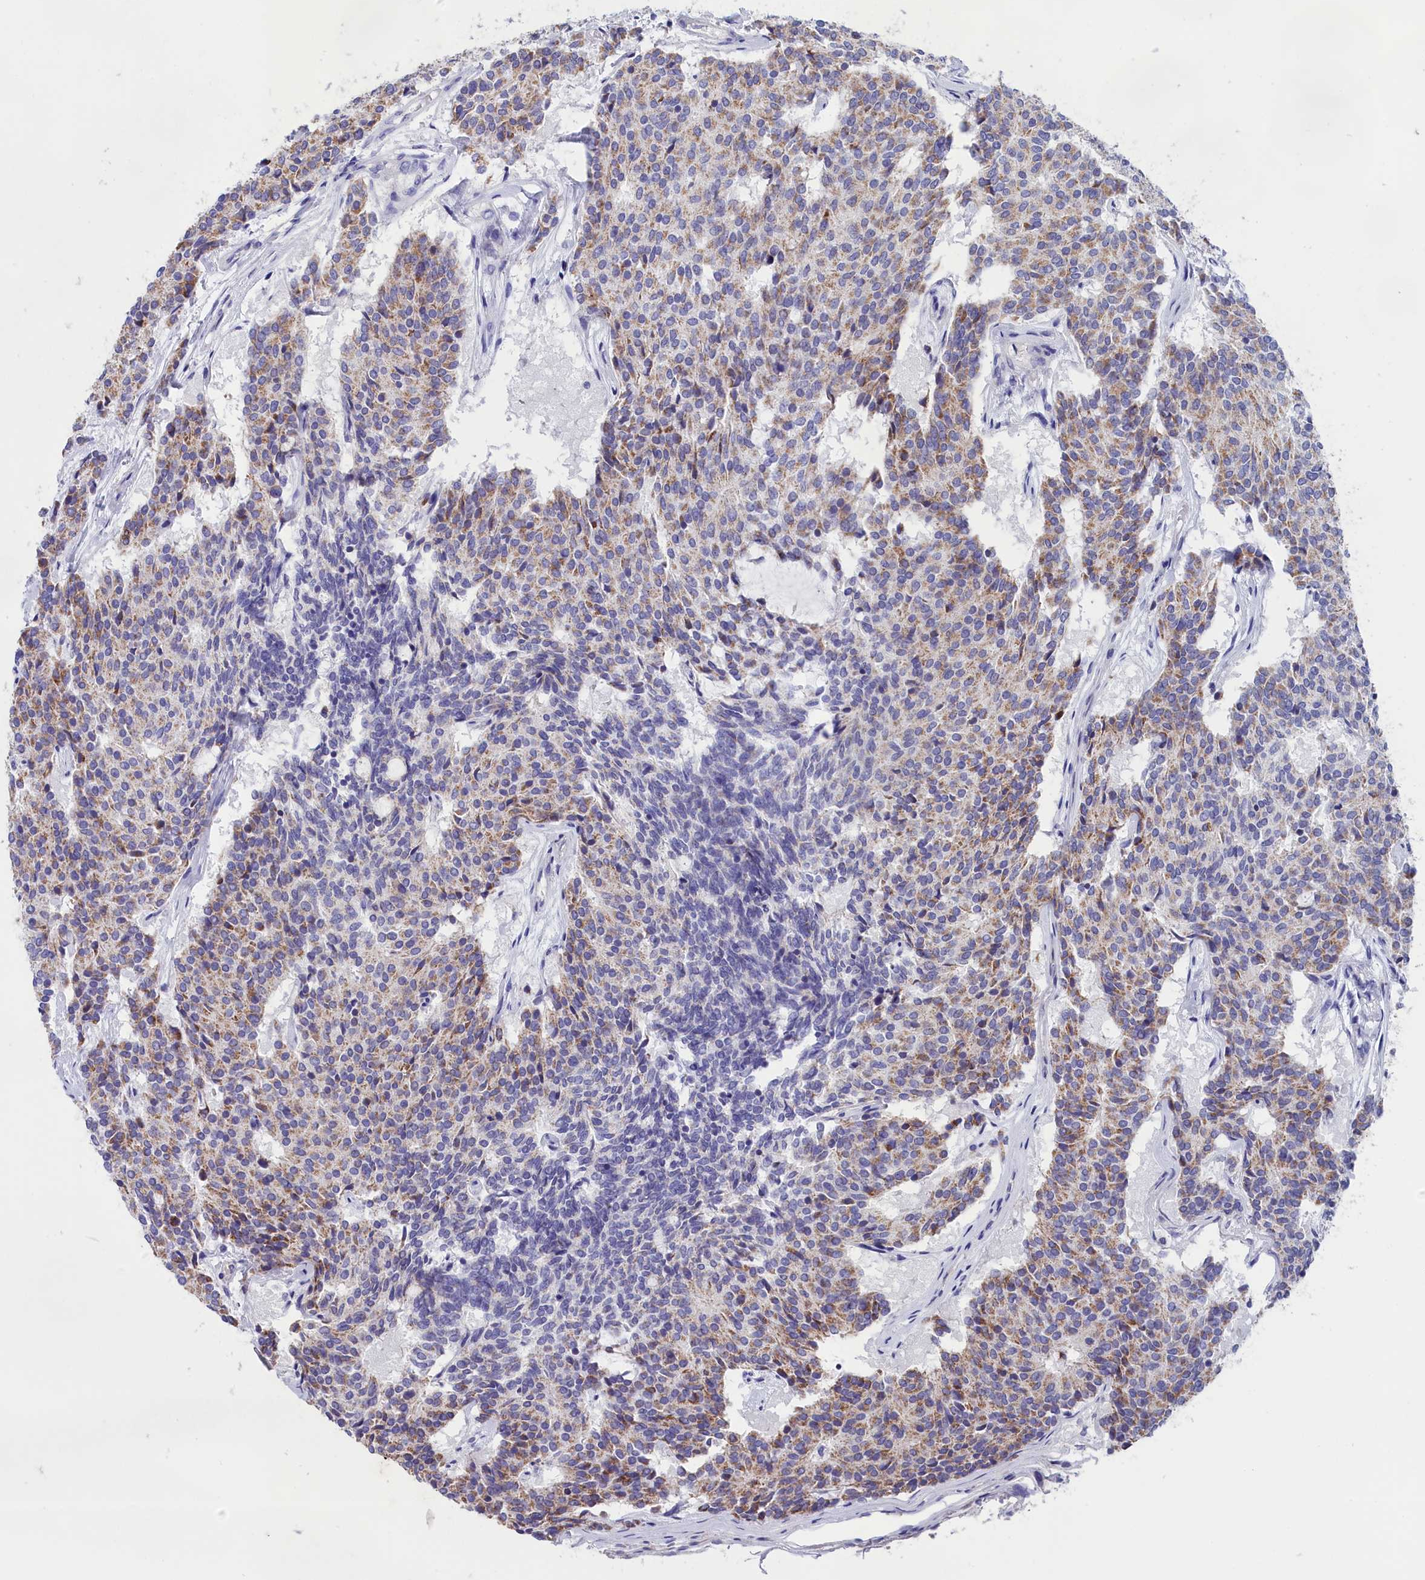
{"staining": {"intensity": "moderate", "quantity": "25%-75%", "location": "cytoplasmic/membranous"}, "tissue": "carcinoid", "cell_type": "Tumor cells", "image_type": "cancer", "snomed": [{"axis": "morphology", "description": "Carcinoid, malignant, NOS"}, {"axis": "topography", "description": "Pancreas"}], "caption": "Carcinoid (malignant) stained for a protein demonstrates moderate cytoplasmic/membranous positivity in tumor cells. (Brightfield microscopy of DAB IHC at high magnification).", "gene": "PRDM12", "patient": {"sex": "female", "age": 54}}